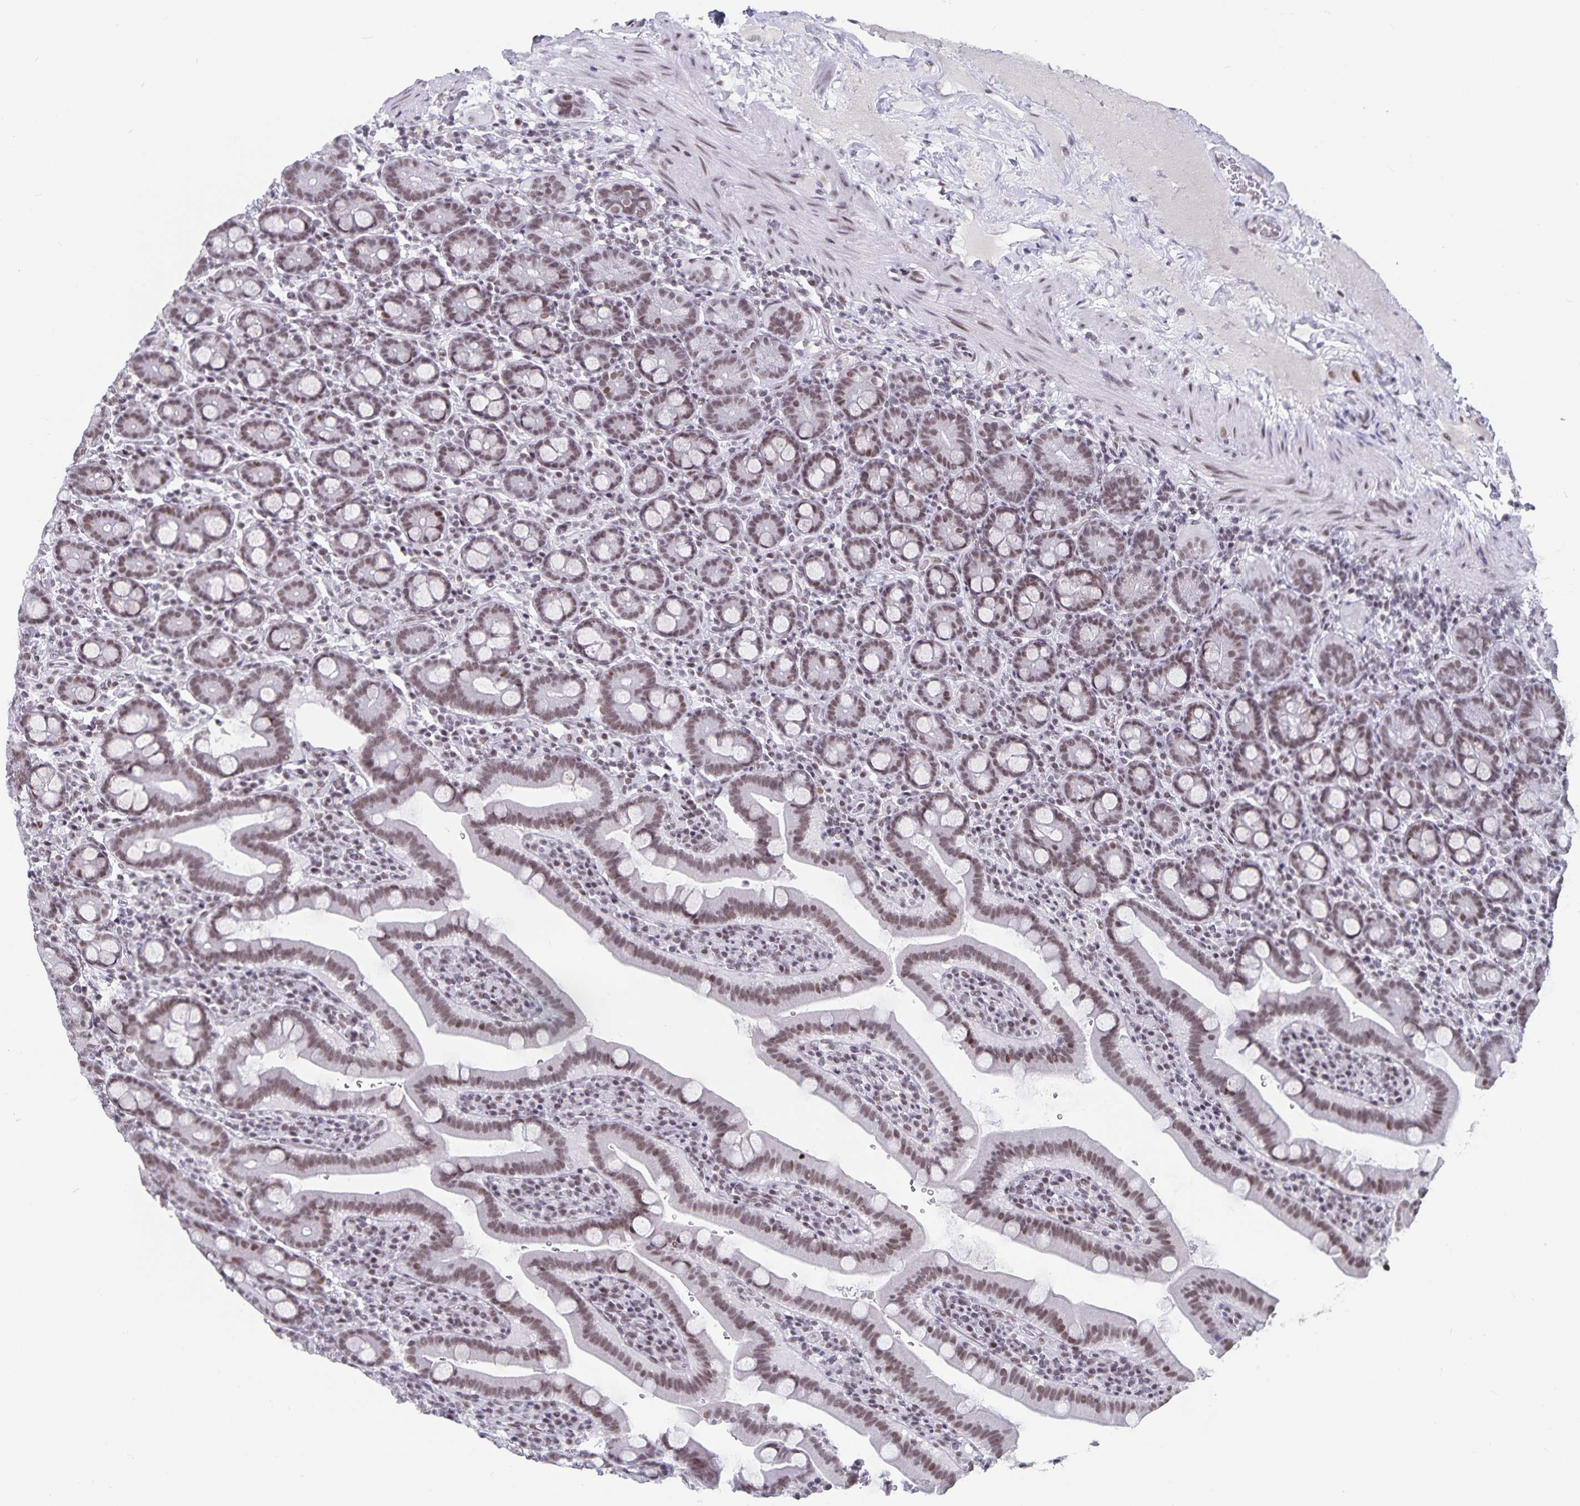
{"staining": {"intensity": "moderate", "quantity": ">75%", "location": "nuclear"}, "tissue": "small intestine", "cell_type": "Glandular cells", "image_type": "normal", "snomed": [{"axis": "morphology", "description": "Normal tissue, NOS"}, {"axis": "topography", "description": "Small intestine"}], "caption": "Small intestine was stained to show a protein in brown. There is medium levels of moderate nuclear staining in approximately >75% of glandular cells. The staining was performed using DAB (3,3'-diaminobenzidine) to visualize the protein expression in brown, while the nuclei were stained in blue with hematoxylin (Magnification: 20x).", "gene": "PBX2", "patient": {"sex": "male", "age": 26}}